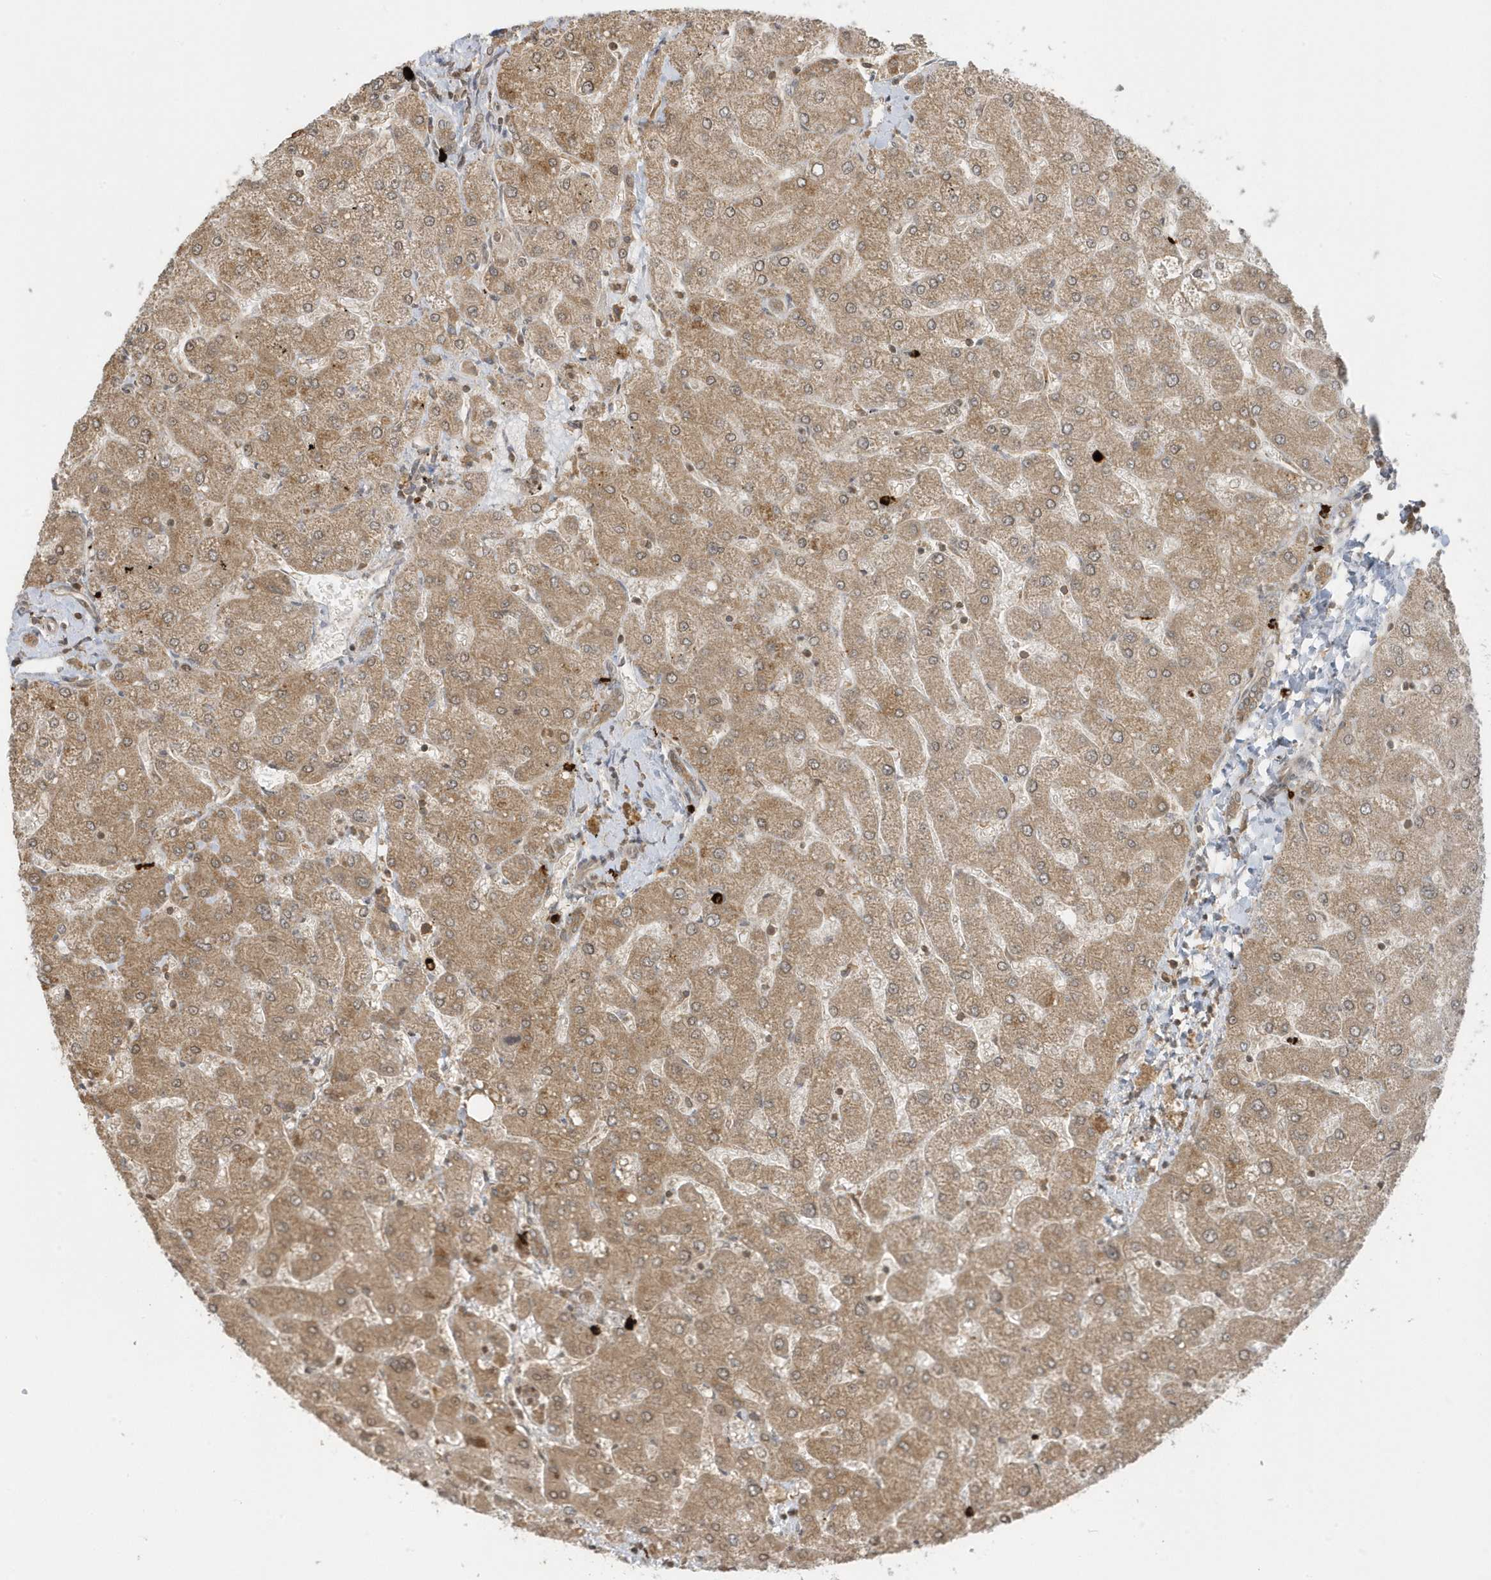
{"staining": {"intensity": "weak", "quantity": ">75%", "location": "cytoplasmic/membranous"}, "tissue": "liver", "cell_type": "Cholangiocytes", "image_type": "normal", "snomed": [{"axis": "morphology", "description": "Normal tissue, NOS"}, {"axis": "topography", "description": "Liver"}], "caption": "IHC (DAB) staining of normal liver demonstrates weak cytoplasmic/membranous protein expression in about >75% of cholangiocytes. The staining was performed using DAB to visualize the protein expression in brown, while the nuclei were stained in blue with hematoxylin (Magnification: 20x).", "gene": "PPP1R7", "patient": {"sex": "male", "age": 55}}